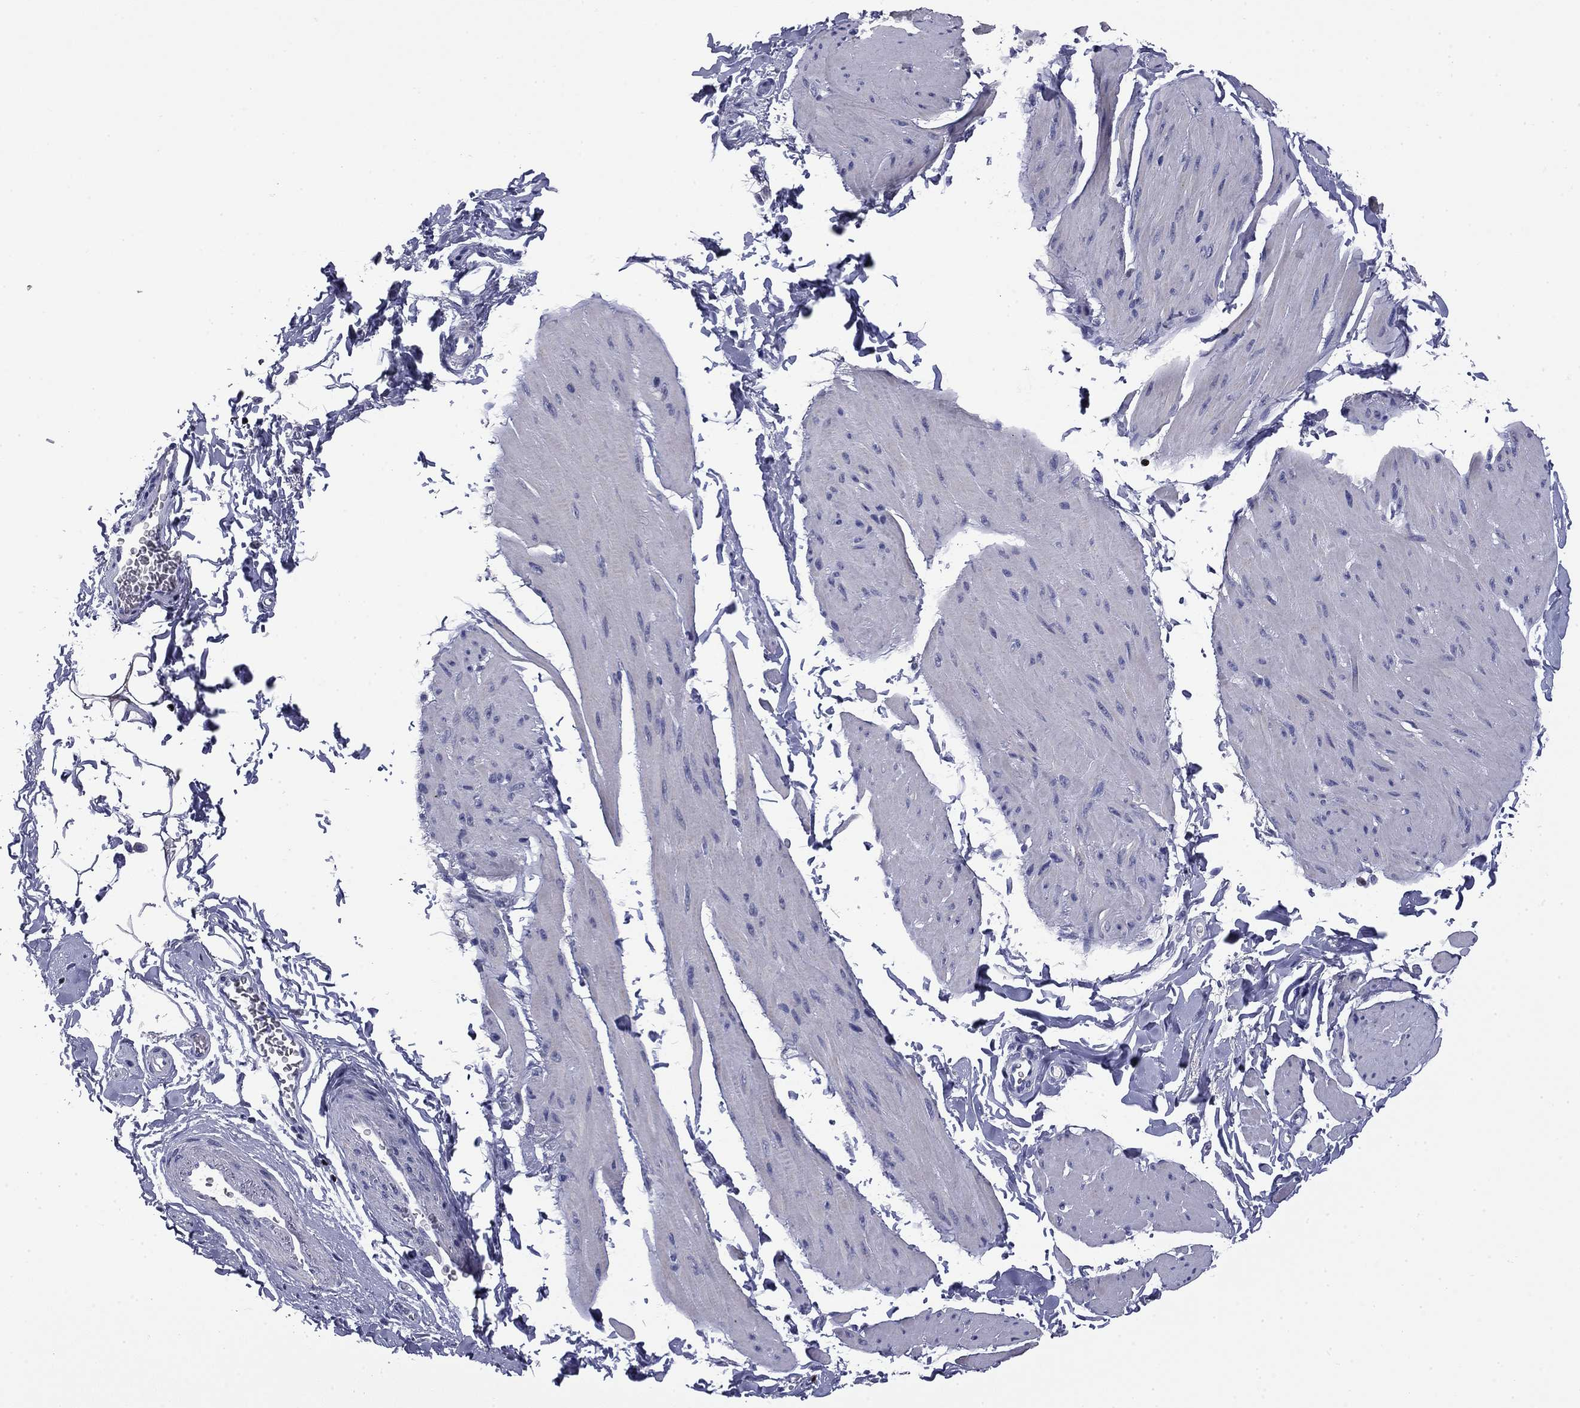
{"staining": {"intensity": "negative", "quantity": "none", "location": "none"}, "tissue": "smooth muscle", "cell_type": "Smooth muscle cells", "image_type": "normal", "snomed": [{"axis": "morphology", "description": "Normal tissue, NOS"}, {"axis": "topography", "description": "Adipose tissue"}, {"axis": "topography", "description": "Smooth muscle"}, {"axis": "topography", "description": "Peripheral nerve tissue"}], "caption": "Histopathology image shows no protein staining in smooth muscle cells of unremarkable smooth muscle. Nuclei are stained in blue.", "gene": "IKZF3", "patient": {"sex": "male", "age": 83}}